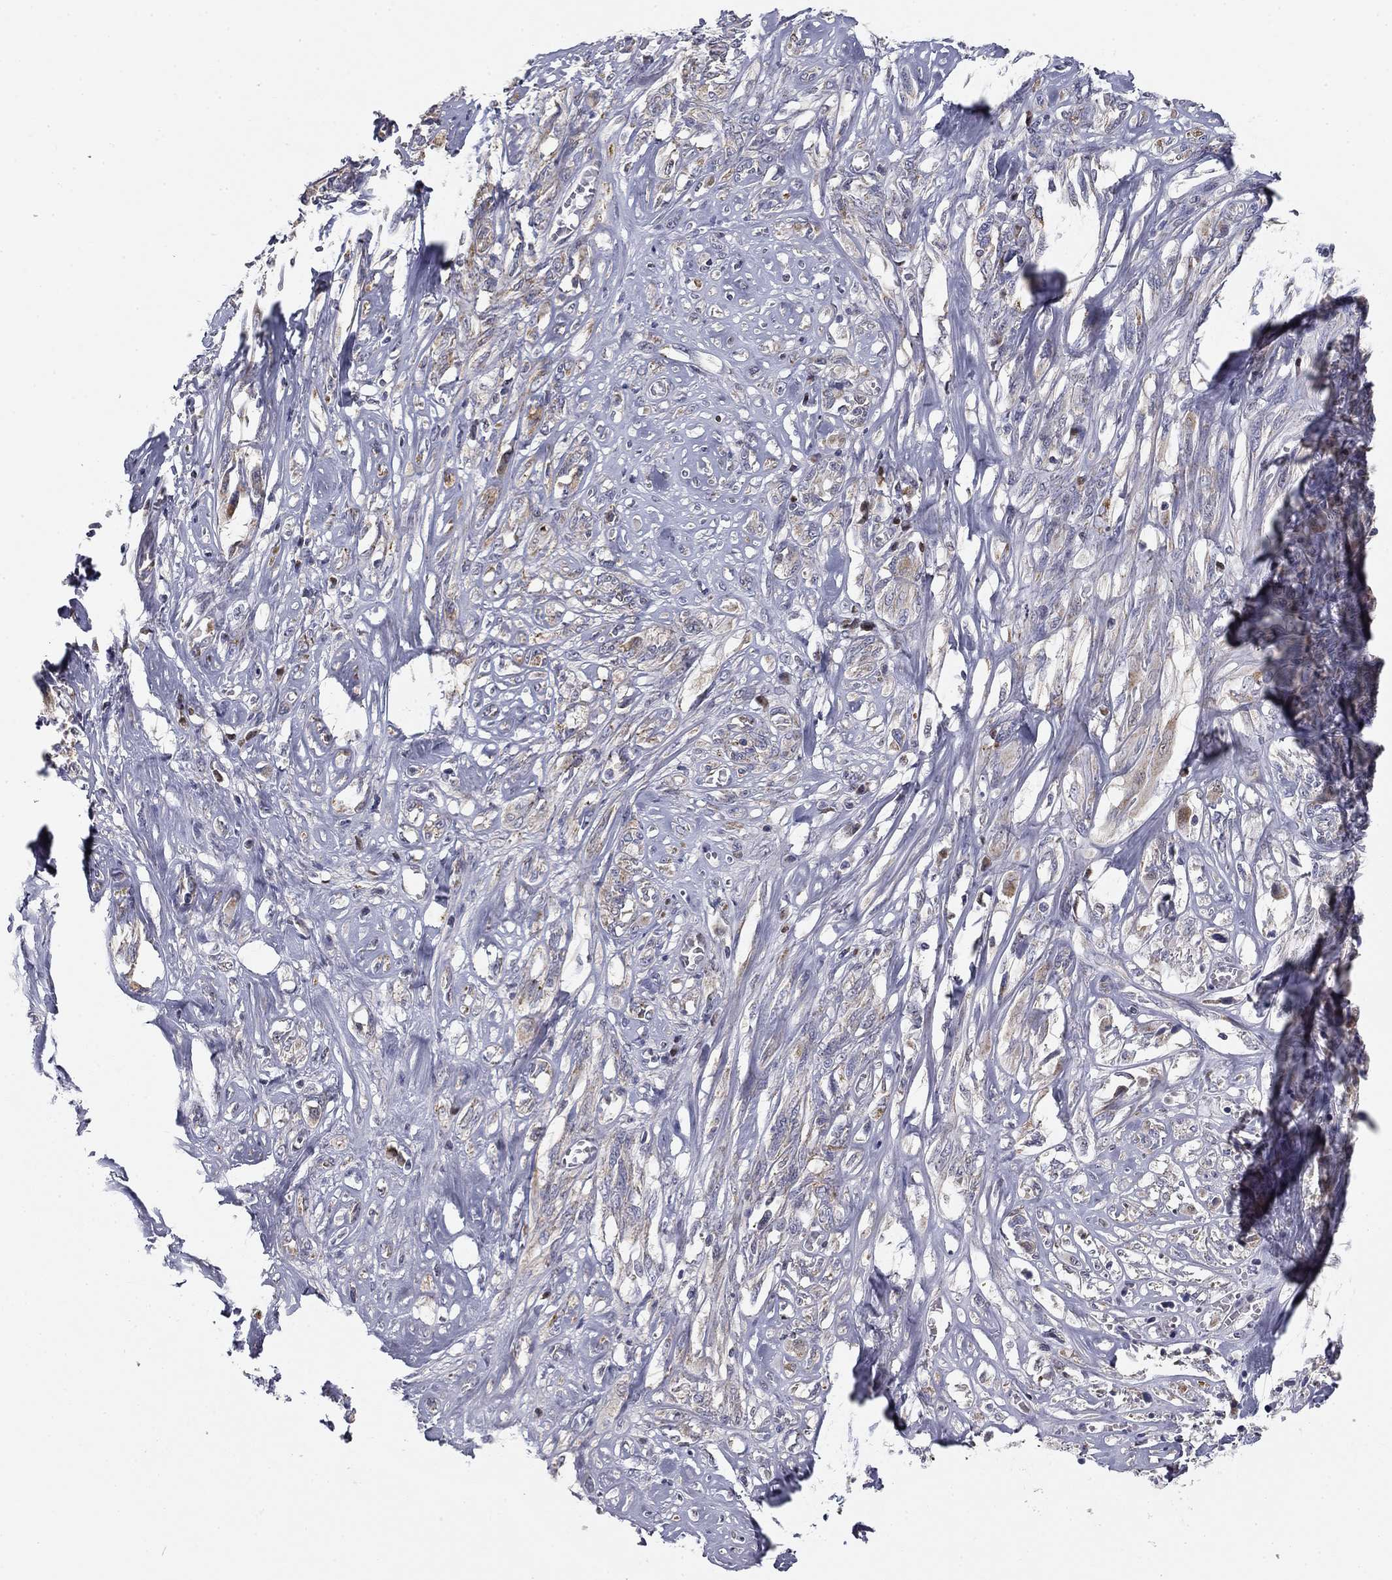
{"staining": {"intensity": "negative", "quantity": "none", "location": "none"}, "tissue": "melanoma", "cell_type": "Tumor cells", "image_type": "cancer", "snomed": [{"axis": "morphology", "description": "Malignant melanoma, NOS"}, {"axis": "topography", "description": "Skin"}], "caption": "An image of malignant melanoma stained for a protein displays no brown staining in tumor cells.", "gene": "SLC2A9", "patient": {"sex": "female", "age": 91}}